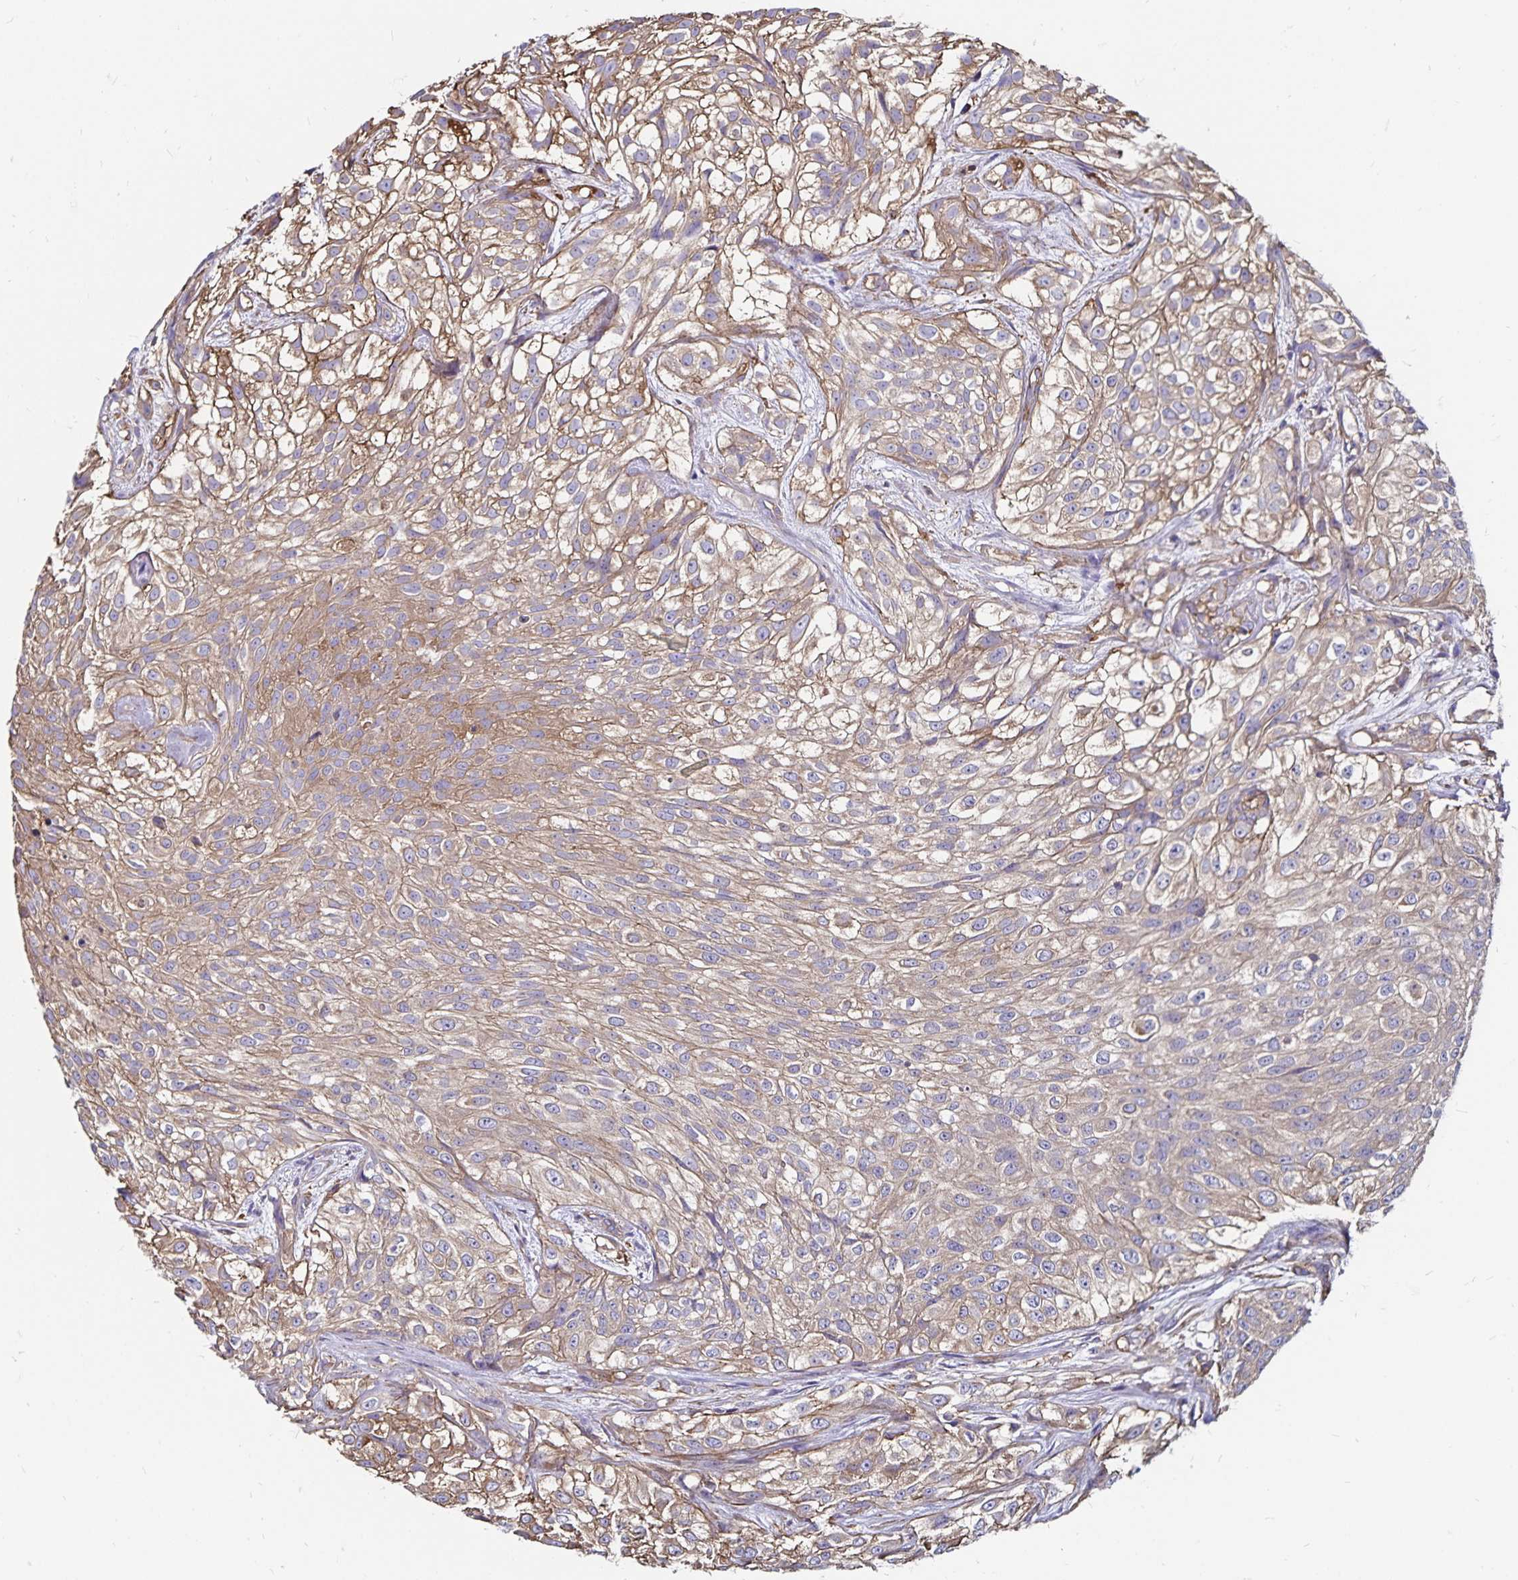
{"staining": {"intensity": "moderate", "quantity": ">75%", "location": "cytoplasmic/membranous"}, "tissue": "urothelial cancer", "cell_type": "Tumor cells", "image_type": "cancer", "snomed": [{"axis": "morphology", "description": "Urothelial carcinoma, High grade"}, {"axis": "topography", "description": "Urinary bladder"}], "caption": "Immunohistochemistry (IHC) staining of urothelial cancer, which displays medium levels of moderate cytoplasmic/membranous positivity in approximately >75% of tumor cells indicating moderate cytoplasmic/membranous protein positivity. The staining was performed using DAB (3,3'-diaminobenzidine) (brown) for protein detection and nuclei were counterstained in hematoxylin (blue).", "gene": "RPRML", "patient": {"sex": "male", "age": 56}}